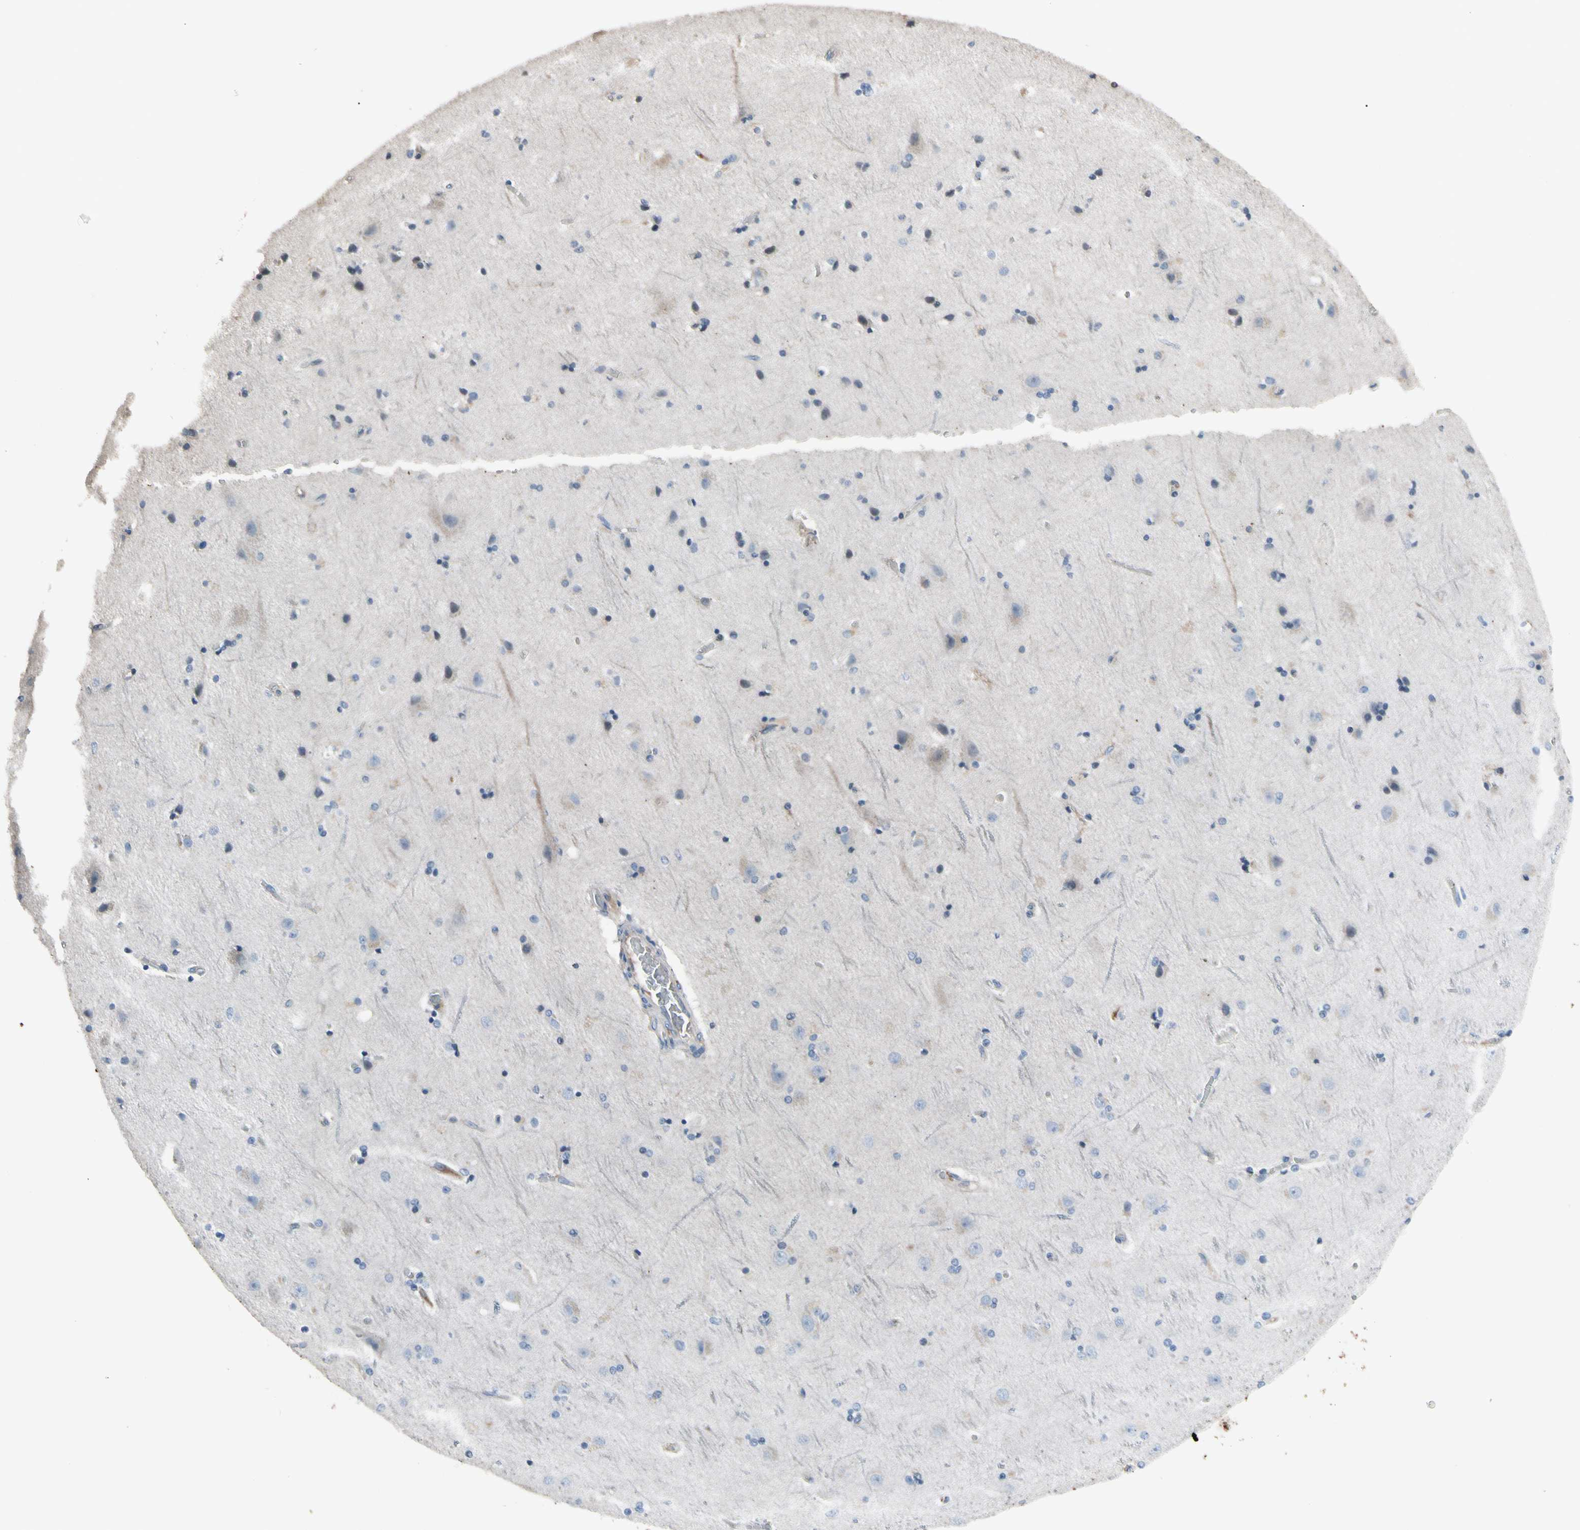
{"staining": {"intensity": "negative", "quantity": "none", "location": "none"}, "tissue": "cerebral cortex", "cell_type": "Endothelial cells", "image_type": "normal", "snomed": [{"axis": "morphology", "description": "Normal tissue, NOS"}, {"axis": "topography", "description": "Cerebral cortex"}], "caption": "A high-resolution image shows IHC staining of benign cerebral cortex, which displays no significant positivity in endothelial cells.", "gene": "PIGR", "patient": {"sex": "female", "age": 54}}